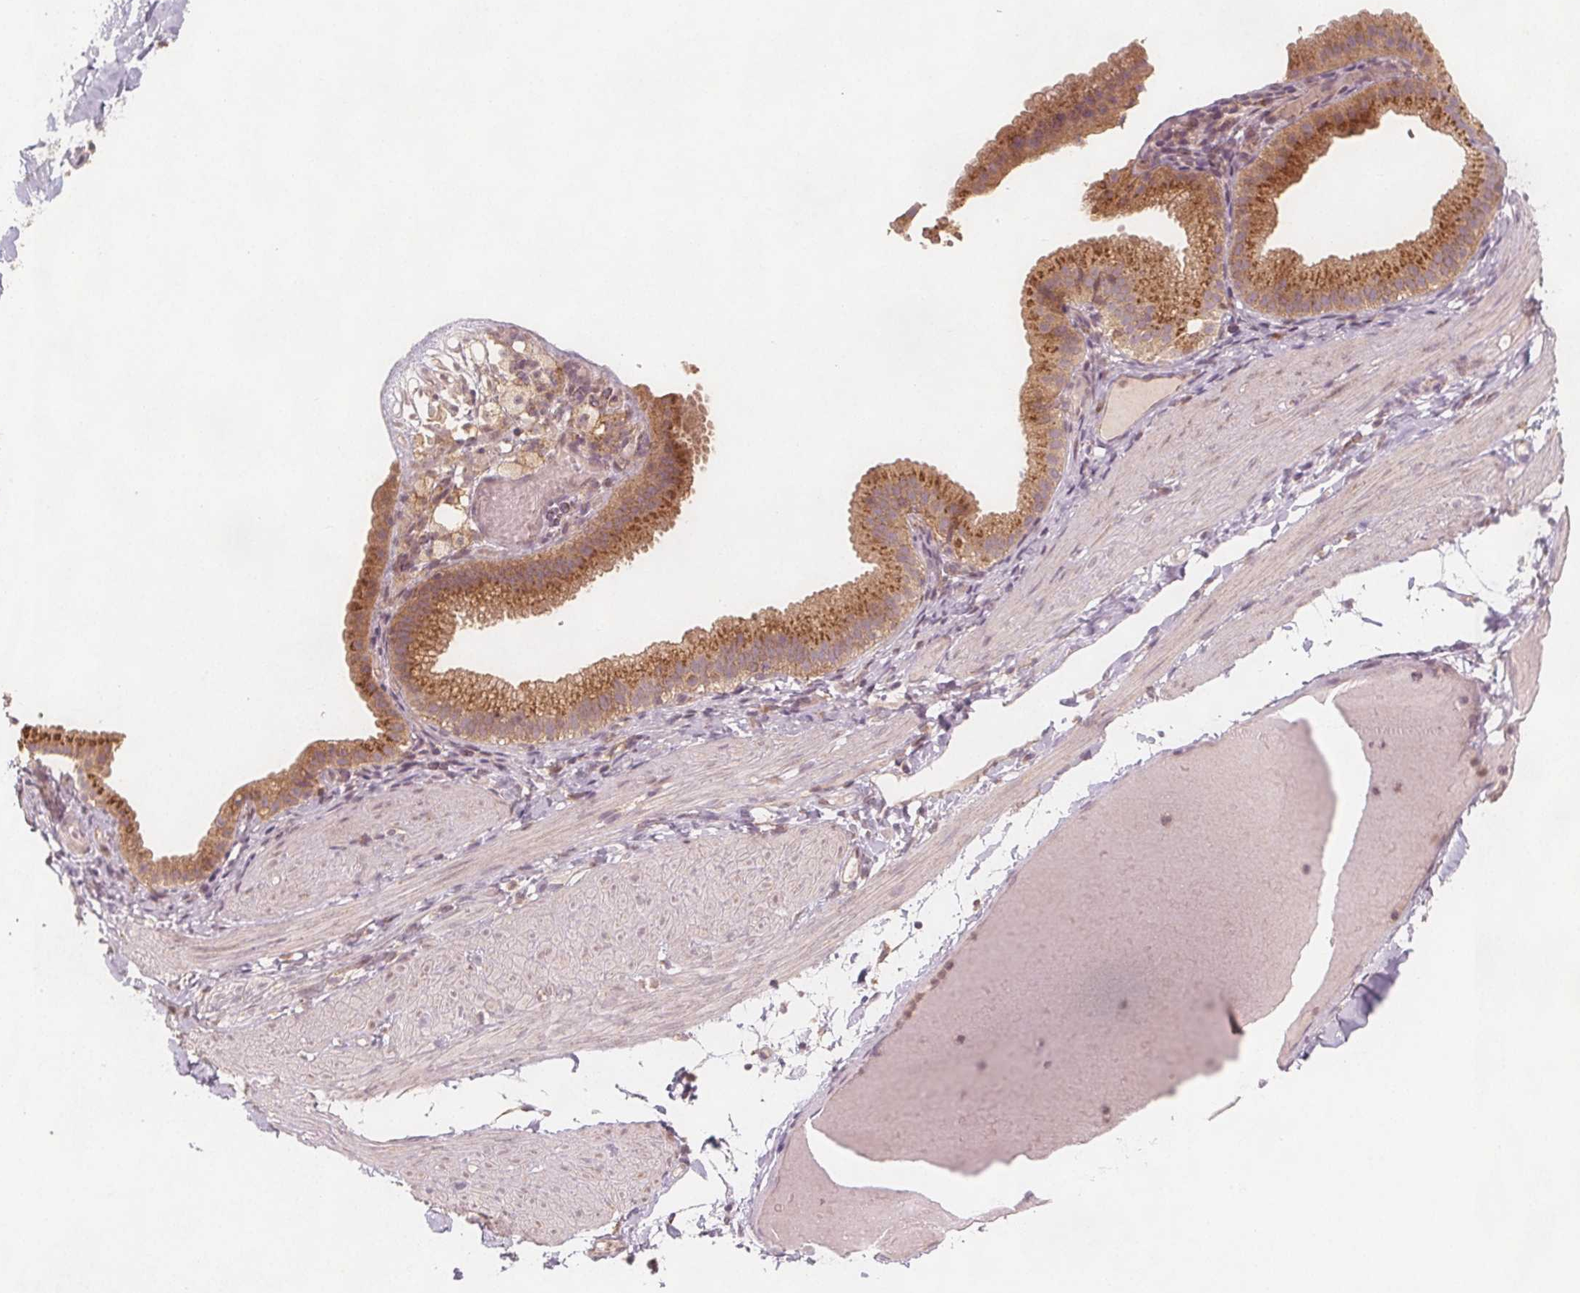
{"staining": {"intensity": "negative", "quantity": "none", "location": "none"}, "tissue": "adipose tissue", "cell_type": "Adipocytes", "image_type": "normal", "snomed": [{"axis": "morphology", "description": "Normal tissue, NOS"}, {"axis": "topography", "description": "Gallbladder"}, {"axis": "topography", "description": "Peripheral nerve tissue"}], "caption": "This is a image of immunohistochemistry (IHC) staining of unremarkable adipose tissue, which shows no positivity in adipocytes.", "gene": "NCSTN", "patient": {"sex": "female", "age": 45}}